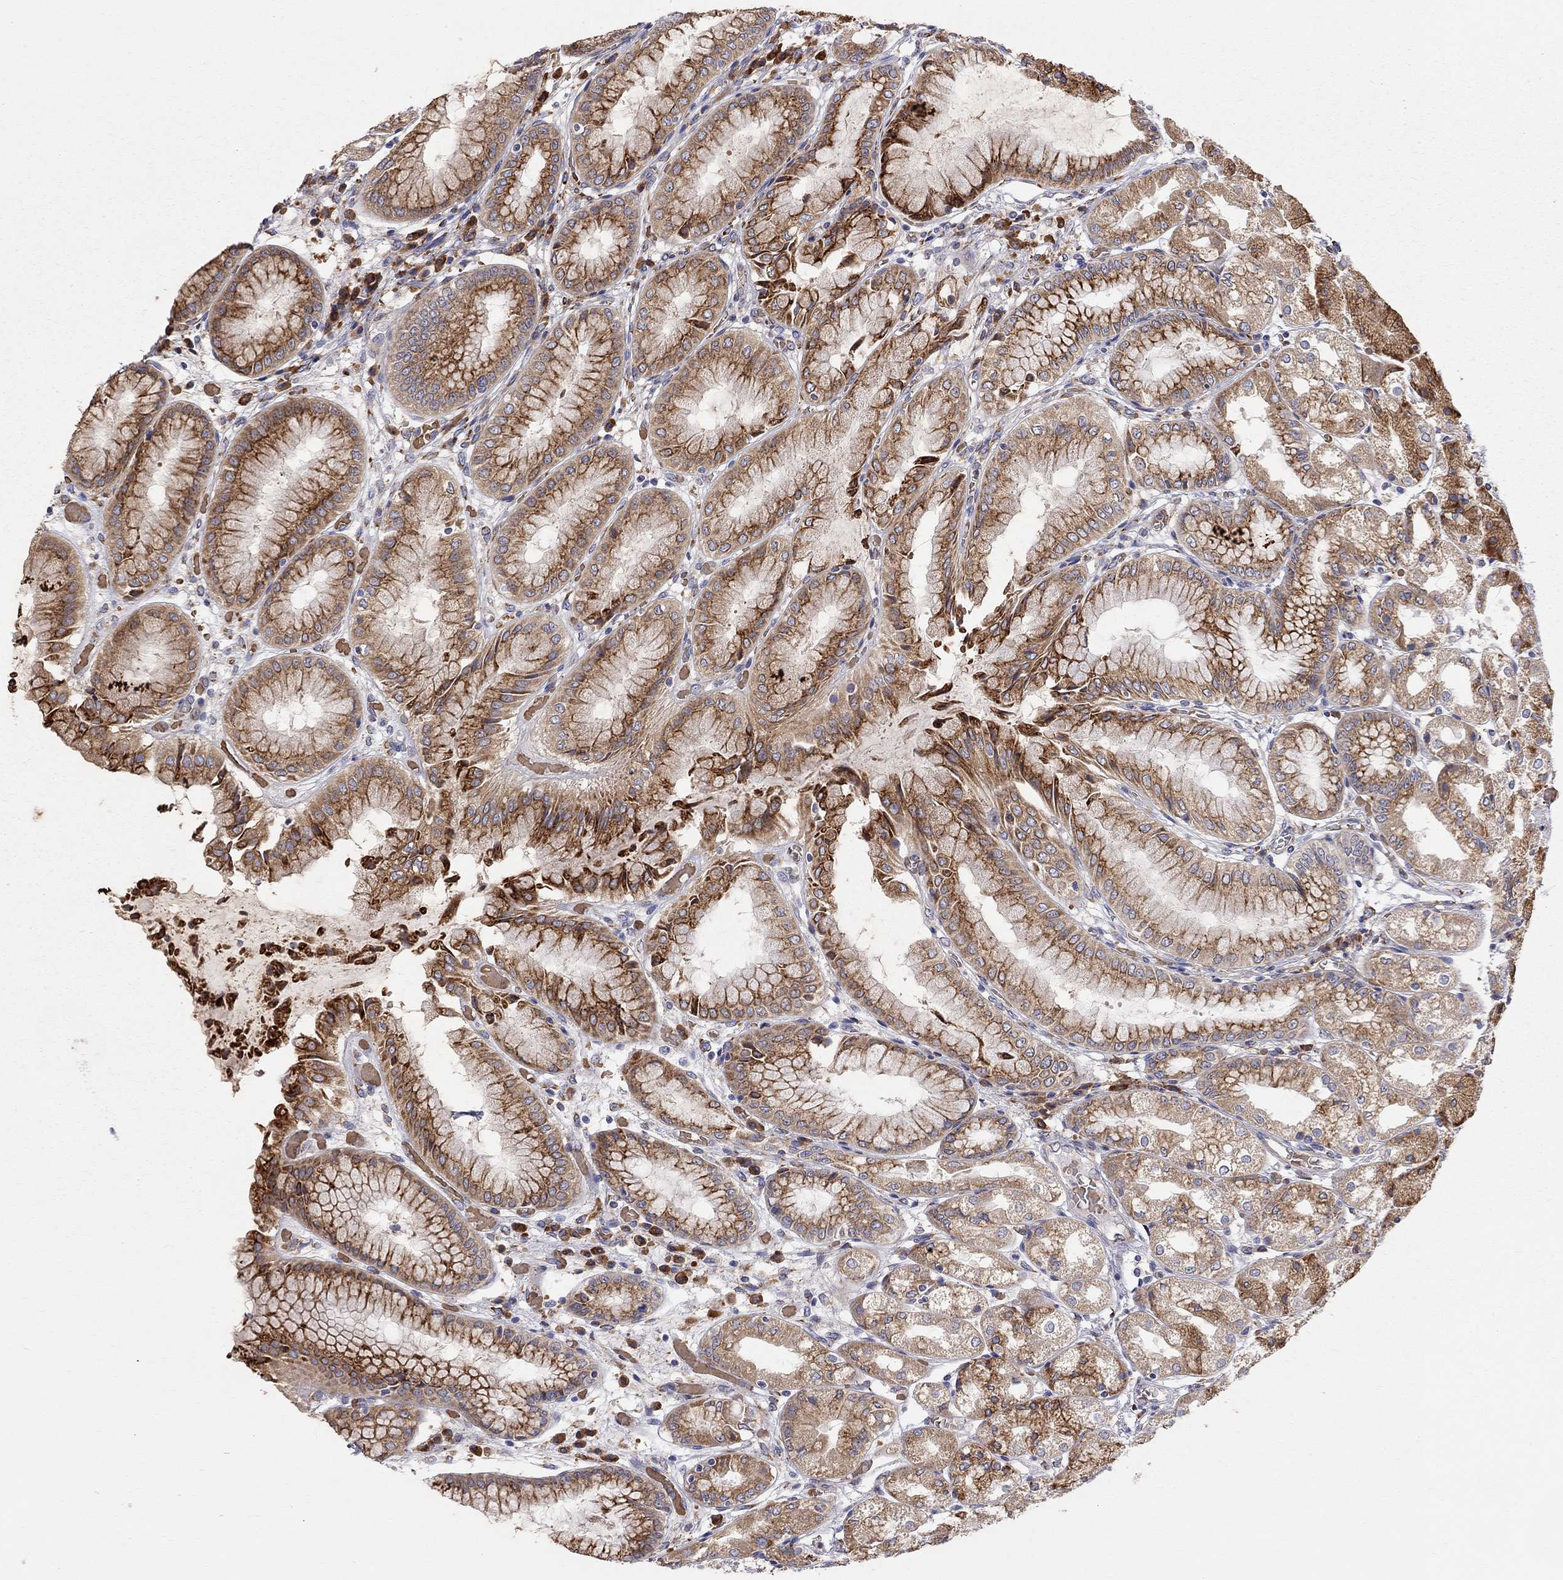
{"staining": {"intensity": "strong", "quantity": "25%-75%", "location": "cytoplasmic/membranous"}, "tissue": "stomach", "cell_type": "Glandular cells", "image_type": "normal", "snomed": [{"axis": "morphology", "description": "Normal tissue, NOS"}, {"axis": "topography", "description": "Stomach, upper"}], "caption": "An immunohistochemistry image of normal tissue is shown. Protein staining in brown labels strong cytoplasmic/membranous positivity in stomach within glandular cells. Immunohistochemistry (ihc) stains the protein in brown and the nuclei are stained blue.", "gene": "CASTOR1", "patient": {"sex": "male", "age": 72}}